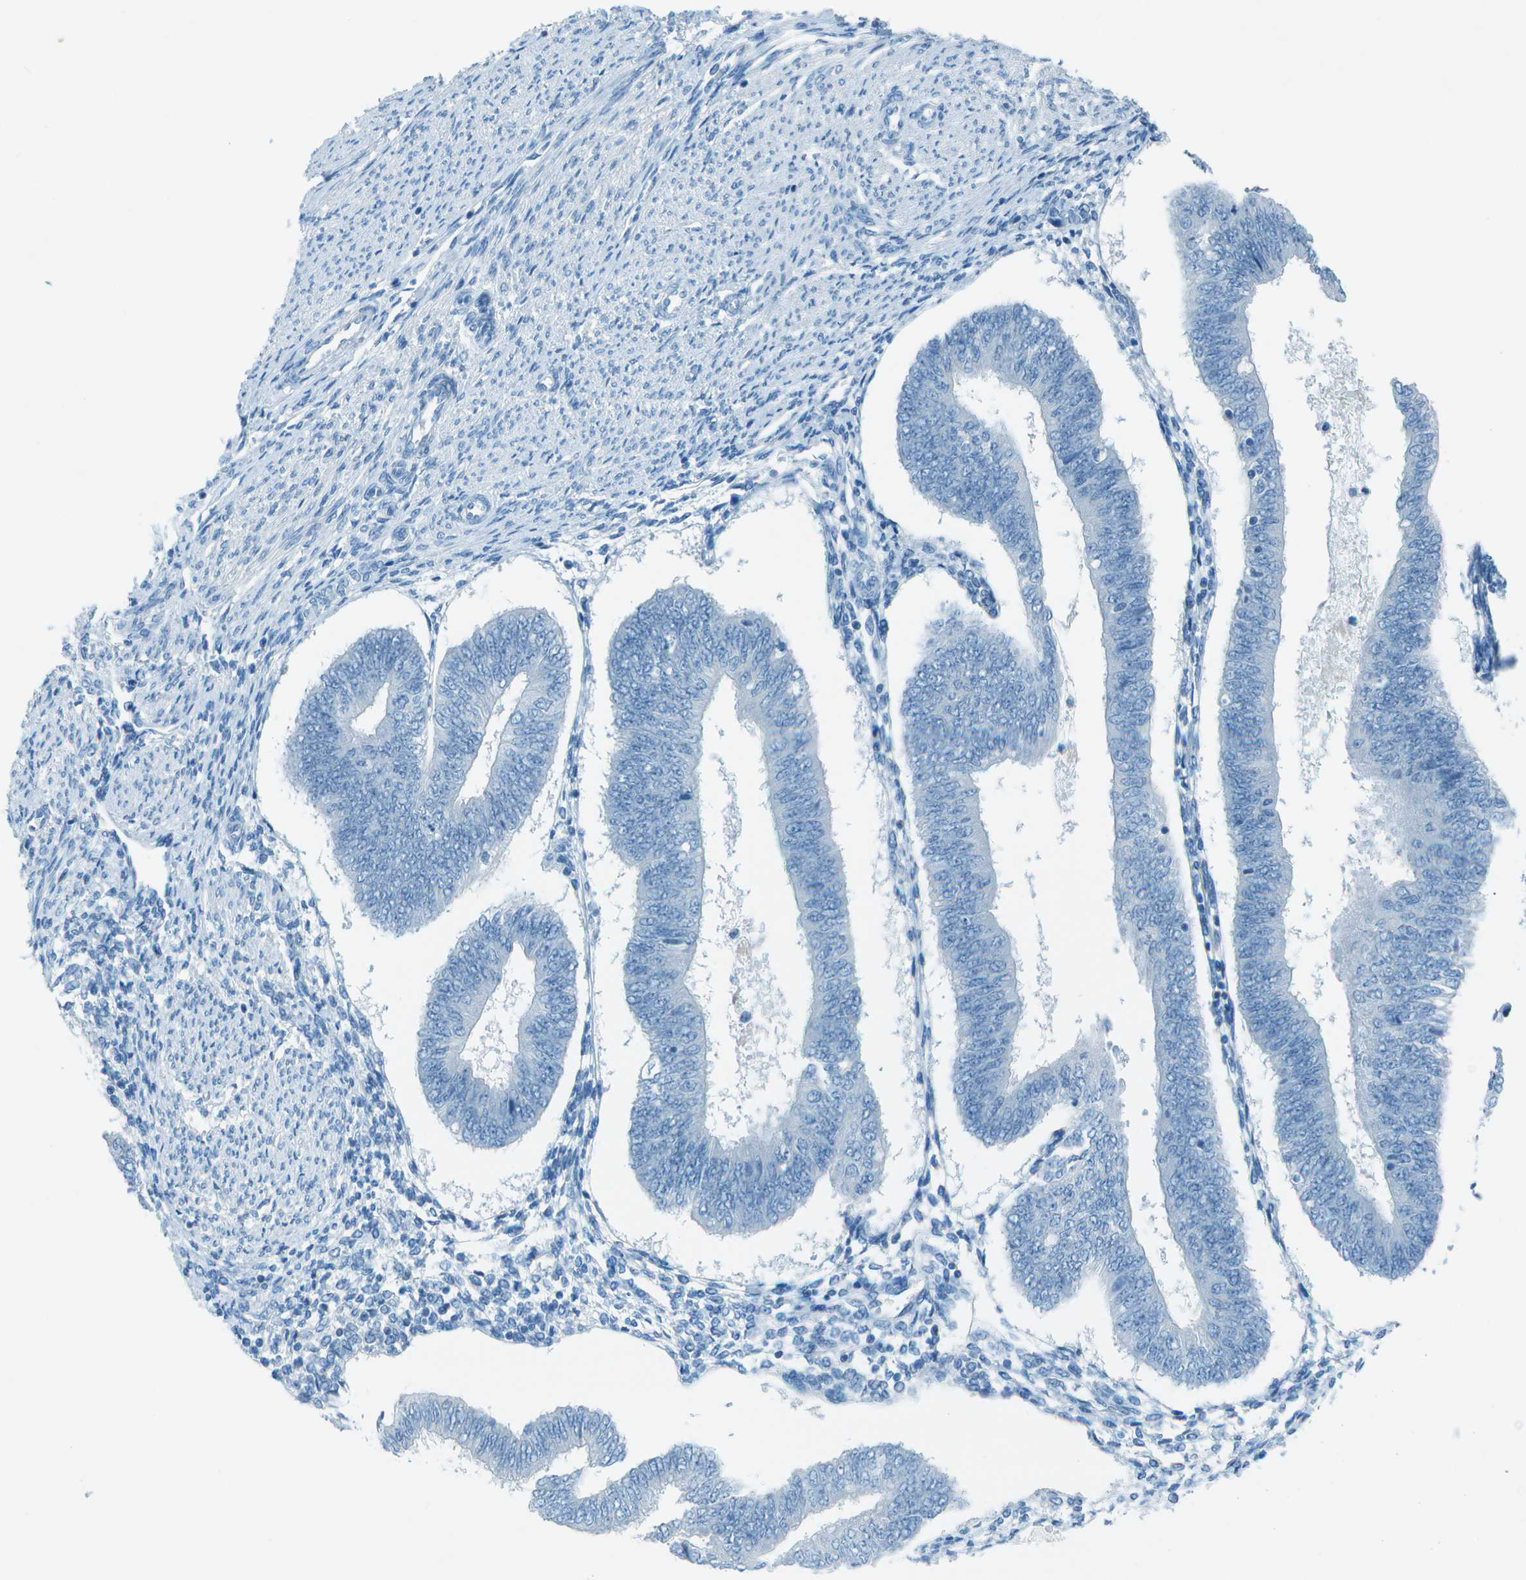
{"staining": {"intensity": "negative", "quantity": "none", "location": "none"}, "tissue": "endometrial cancer", "cell_type": "Tumor cells", "image_type": "cancer", "snomed": [{"axis": "morphology", "description": "Adenocarcinoma, NOS"}, {"axis": "topography", "description": "Endometrium"}], "caption": "There is no significant expression in tumor cells of endometrial adenocarcinoma.", "gene": "FGF1", "patient": {"sex": "female", "age": 58}}